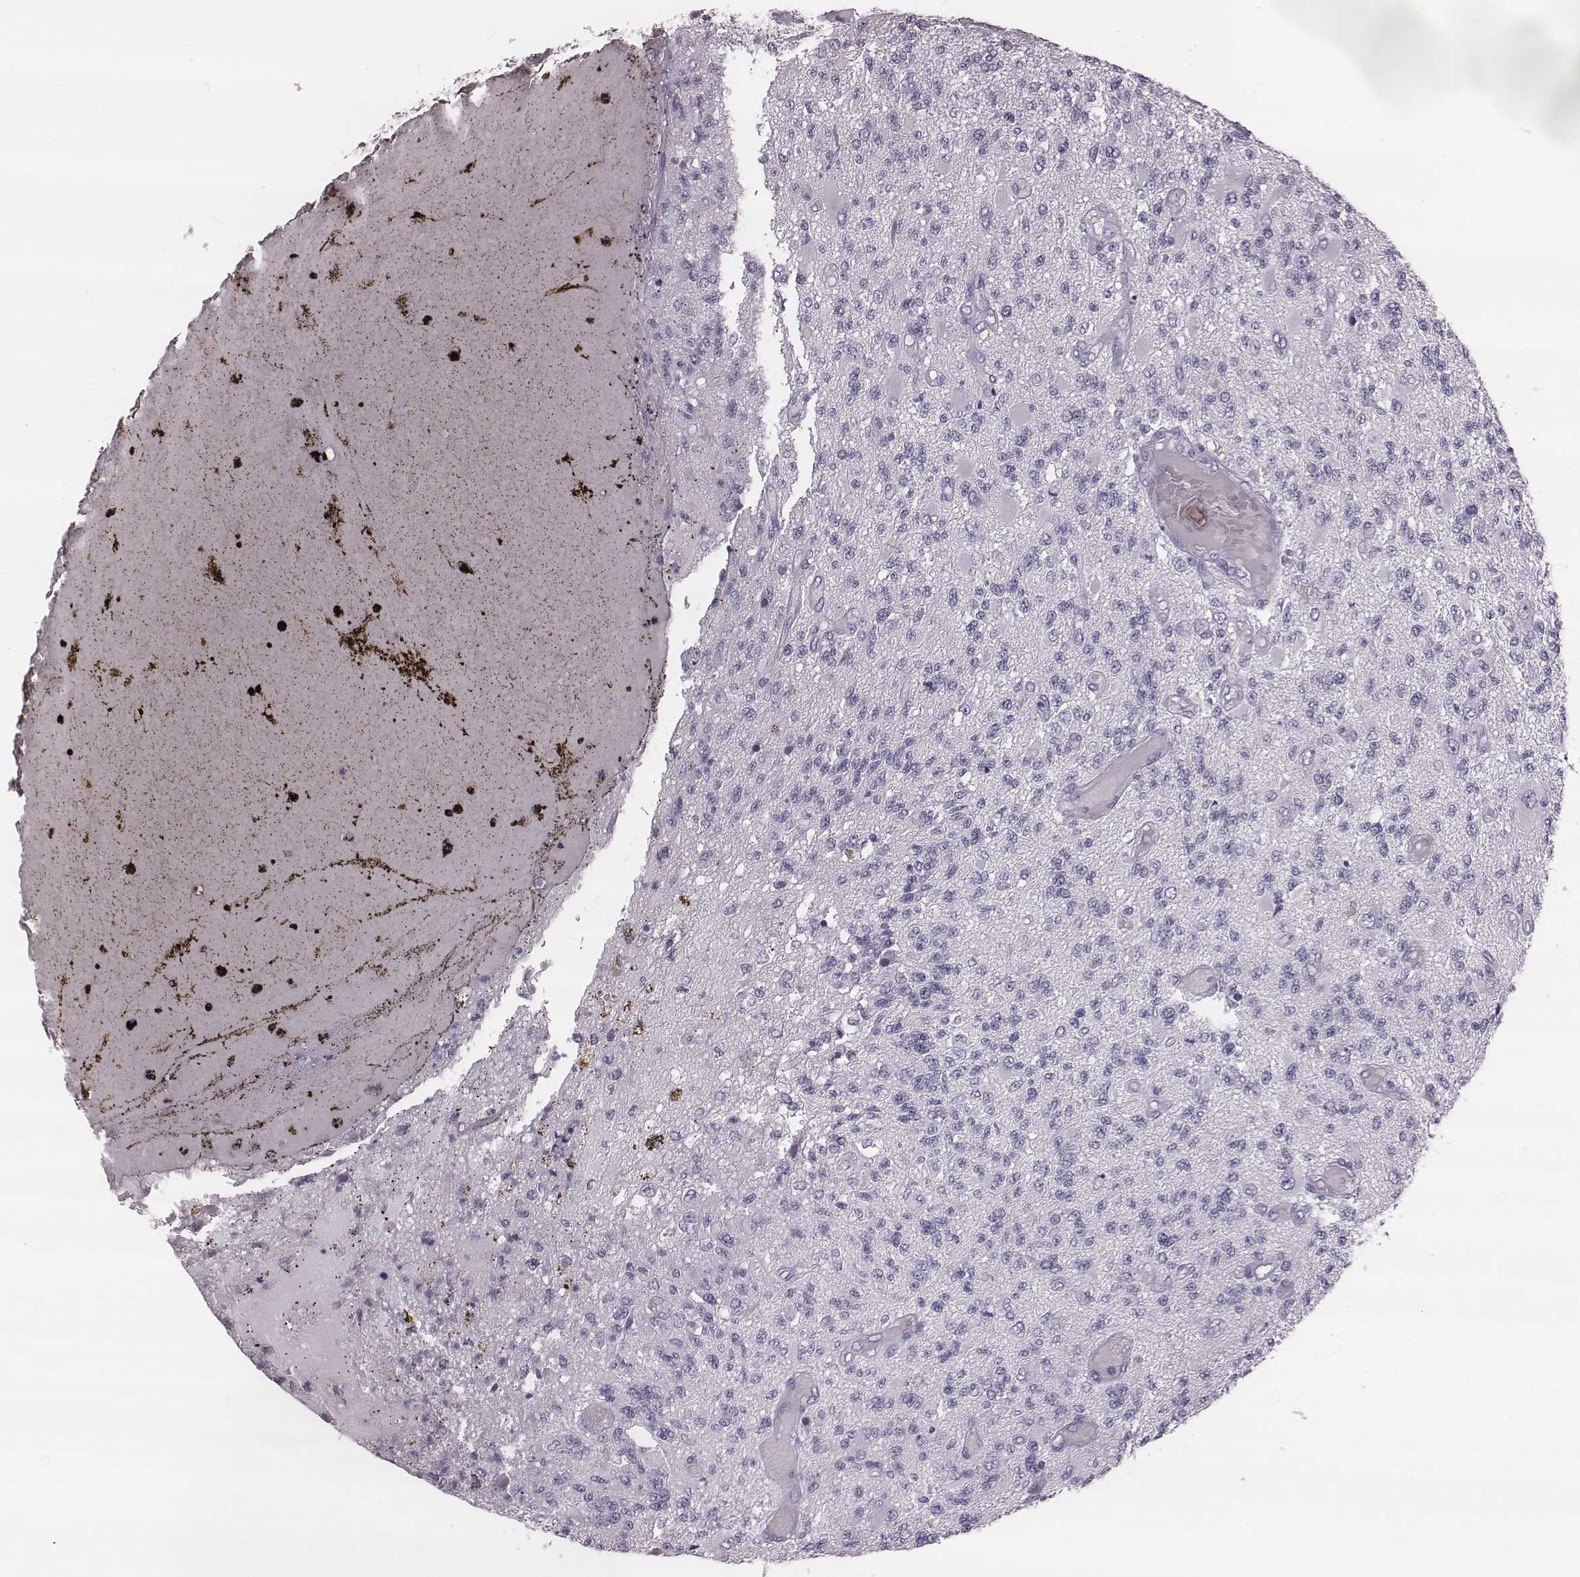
{"staining": {"intensity": "negative", "quantity": "none", "location": "none"}, "tissue": "glioma", "cell_type": "Tumor cells", "image_type": "cancer", "snomed": [{"axis": "morphology", "description": "Glioma, malignant, High grade"}, {"axis": "topography", "description": "Brain"}], "caption": "Protein analysis of high-grade glioma (malignant) displays no significant expression in tumor cells.", "gene": "KRT74", "patient": {"sex": "female", "age": 63}}